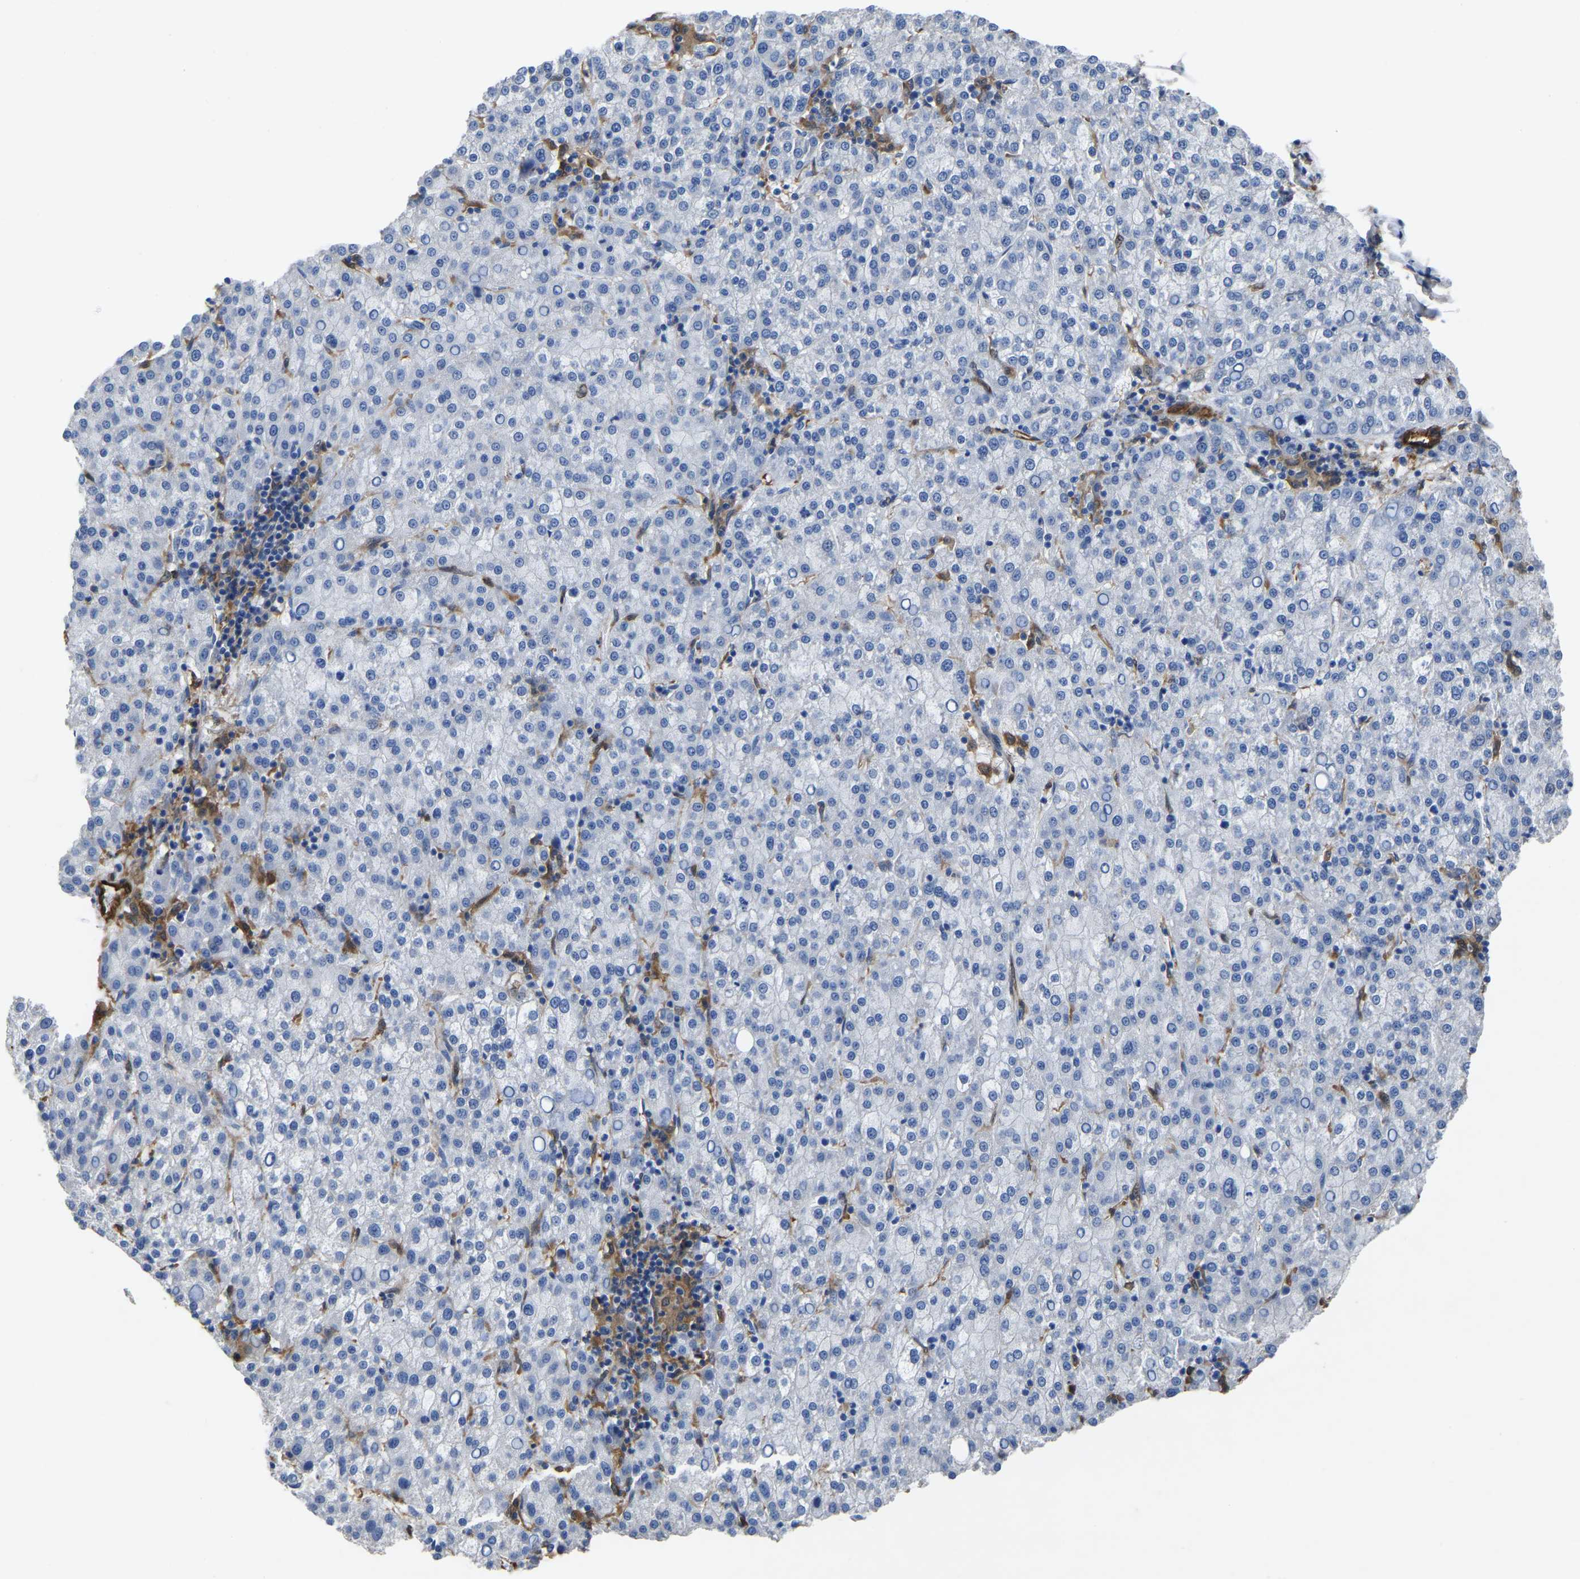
{"staining": {"intensity": "negative", "quantity": "none", "location": "none"}, "tissue": "liver cancer", "cell_type": "Tumor cells", "image_type": "cancer", "snomed": [{"axis": "morphology", "description": "Carcinoma, Hepatocellular, NOS"}, {"axis": "topography", "description": "Liver"}], "caption": "Tumor cells show no significant protein positivity in liver cancer (hepatocellular carcinoma).", "gene": "ATG2B", "patient": {"sex": "female", "age": 58}}